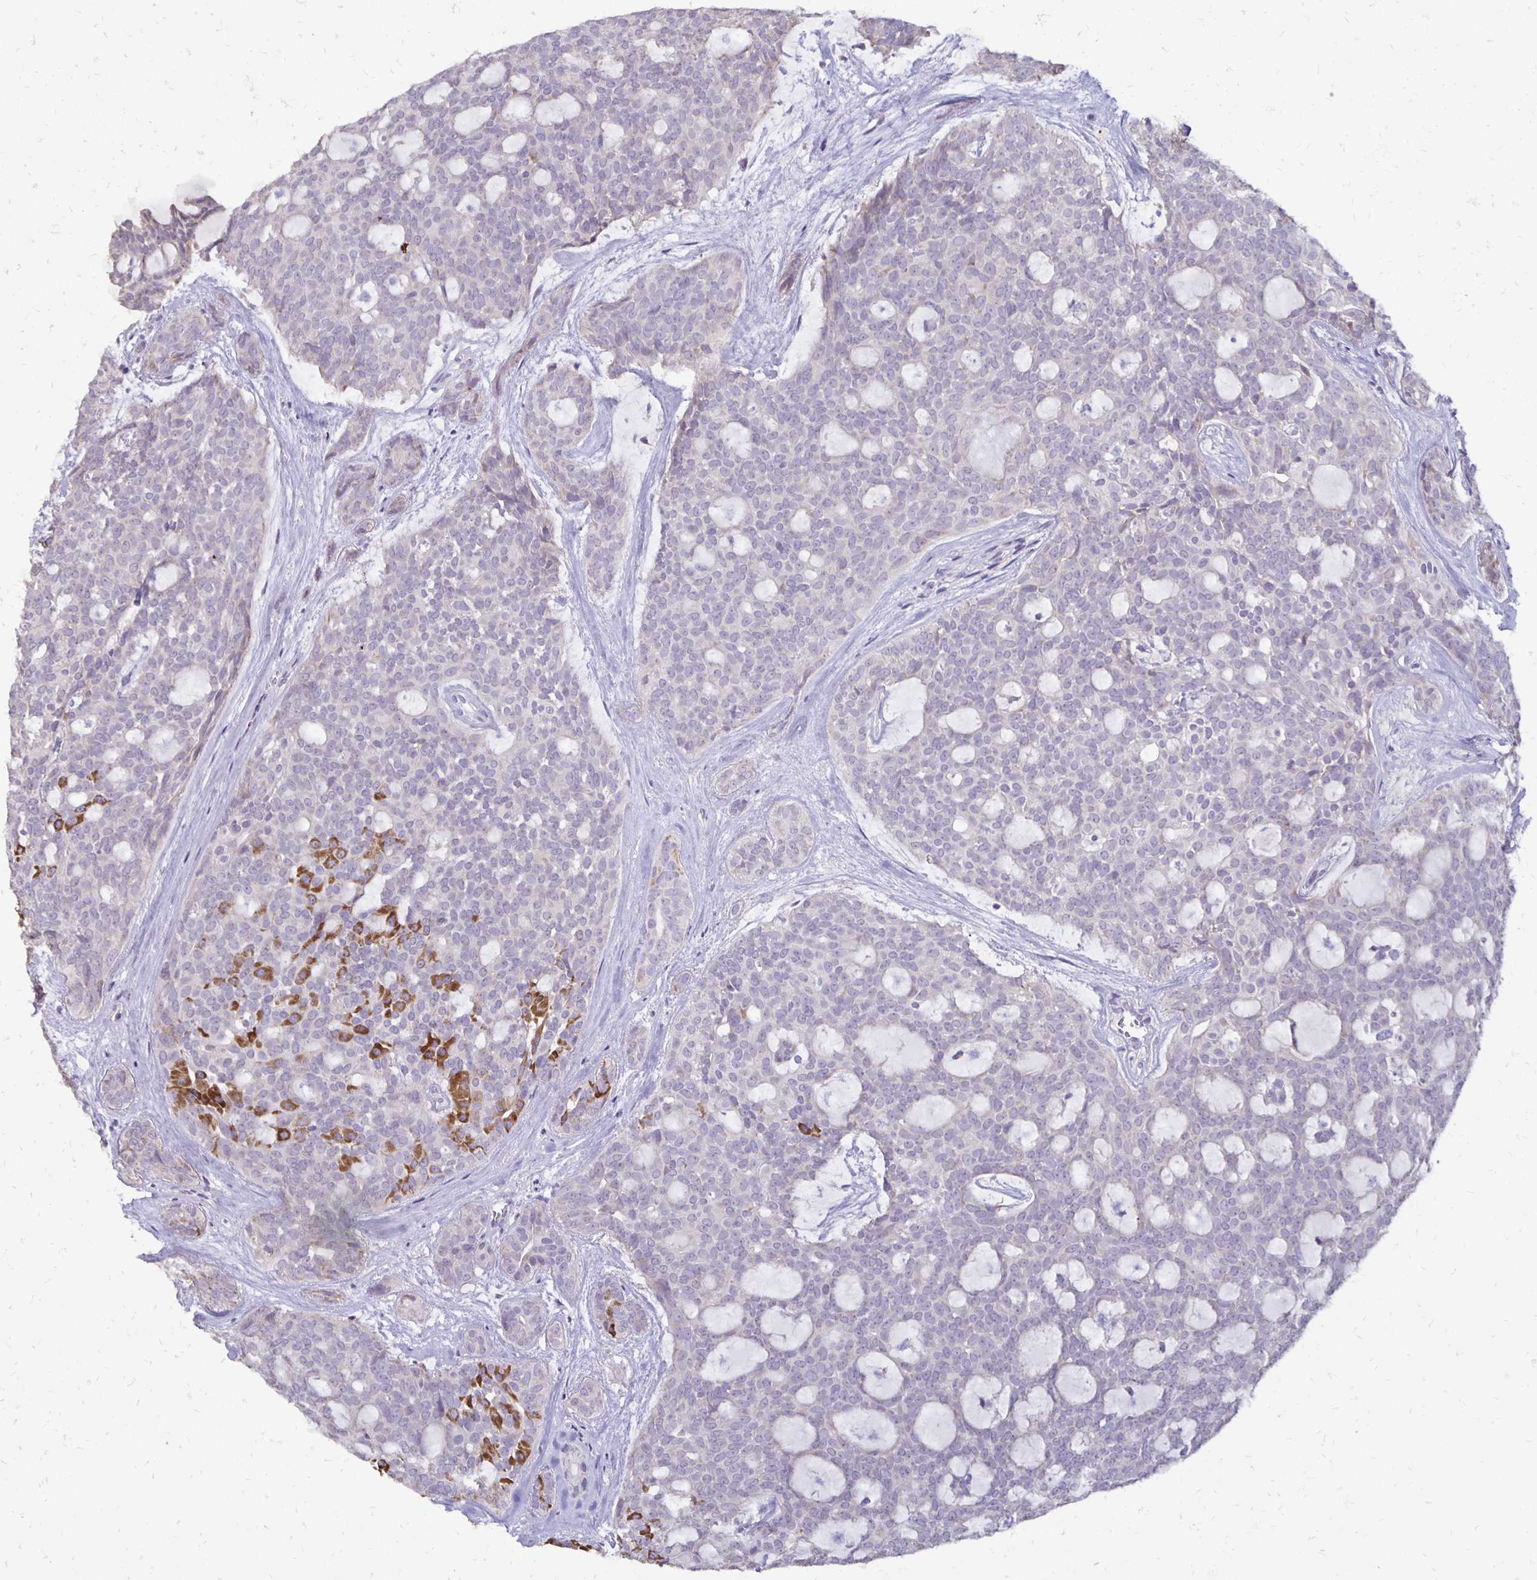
{"staining": {"intensity": "strong", "quantity": "<25%", "location": "cytoplasmic/membranous"}, "tissue": "head and neck cancer", "cell_type": "Tumor cells", "image_type": "cancer", "snomed": [{"axis": "morphology", "description": "Adenocarcinoma, NOS"}, {"axis": "topography", "description": "Head-Neck"}], "caption": "IHC micrograph of human head and neck adenocarcinoma stained for a protein (brown), which reveals medium levels of strong cytoplasmic/membranous staining in approximately <25% of tumor cells.", "gene": "IER3", "patient": {"sex": "male", "age": 66}}